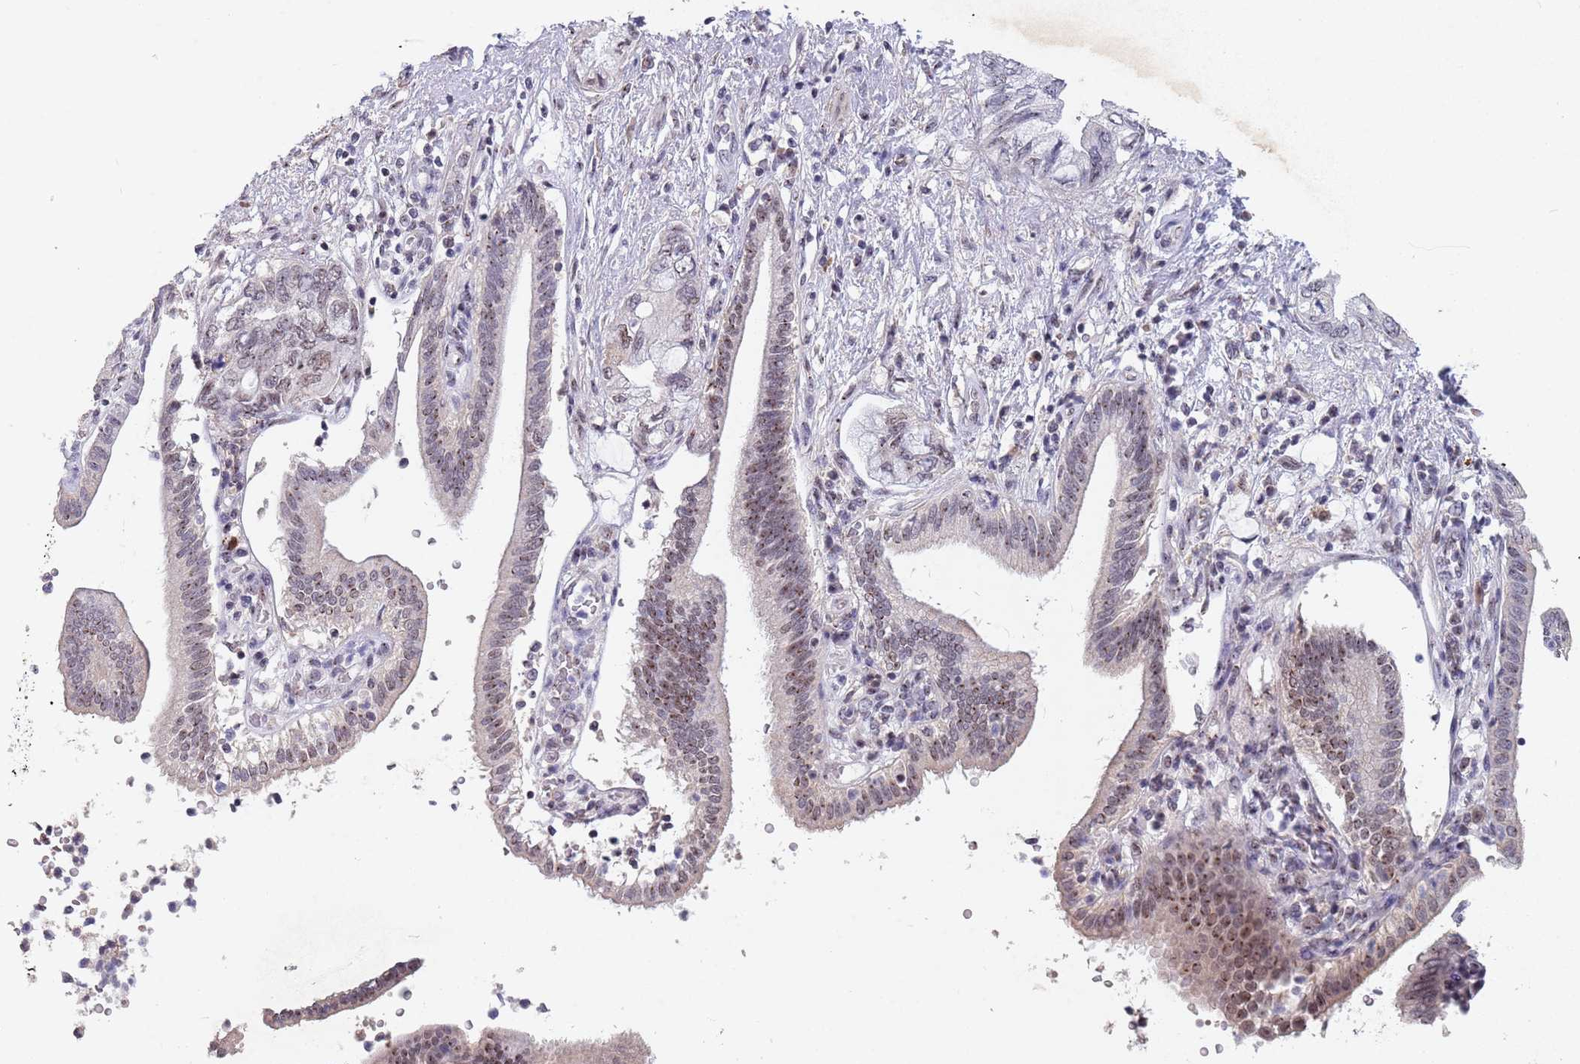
{"staining": {"intensity": "weak", "quantity": "25%-75%", "location": "nuclear"}, "tissue": "pancreatic cancer", "cell_type": "Tumor cells", "image_type": "cancer", "snomed": [{"axis": "morphology", "description": "Adenocarcinoma, NOS"}, {"axis": "topography", "description": "Pancreas"}], "caption": "Immunohistochemical staining of human pancreatic adenocarcinoma shows weak nuclear protein staining in approximately 25%-75% of tumor cells.", "gene": "CIZ1", "patient": {"sex": "female", "age": 73}}